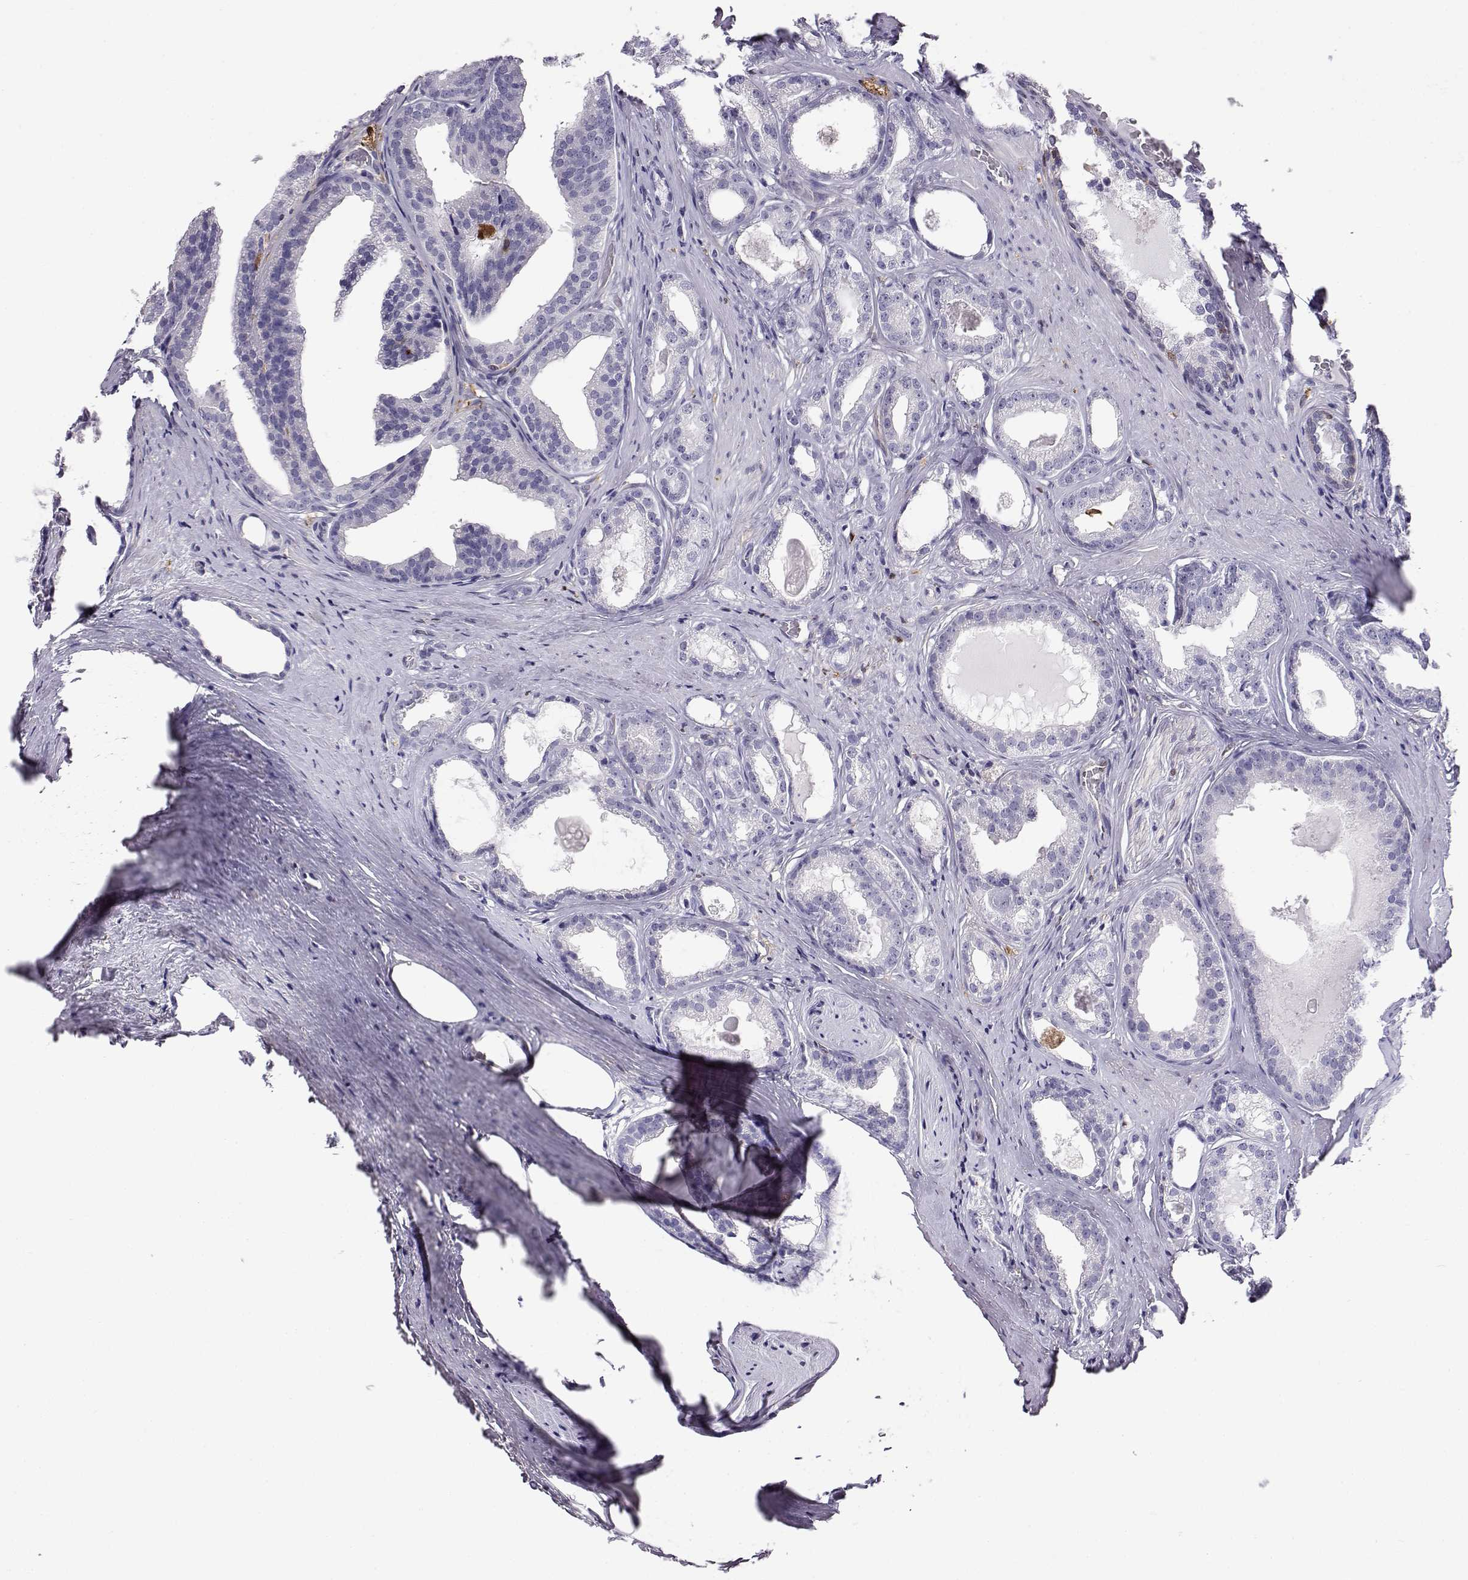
{"staining": {"intensity": "negative", "quantity": "none", "location": "none"}, "tissue": "prostate cancer", "cell_type": "Tumor cells", "image_type": "cancer", "snomed": [{"axis": "morphology", "description": "Adenocarcinoma, Low grade"}, {"axis": "topography", "description": "Prostate"}], "caption": "IHC image of low-grade adenocarcinoma (prostate) stained for a protein (brown), which exhibits no staining in tumor cells.", "gene": "AKR1B1", "patient": {"sex": "male", "age": 65}}